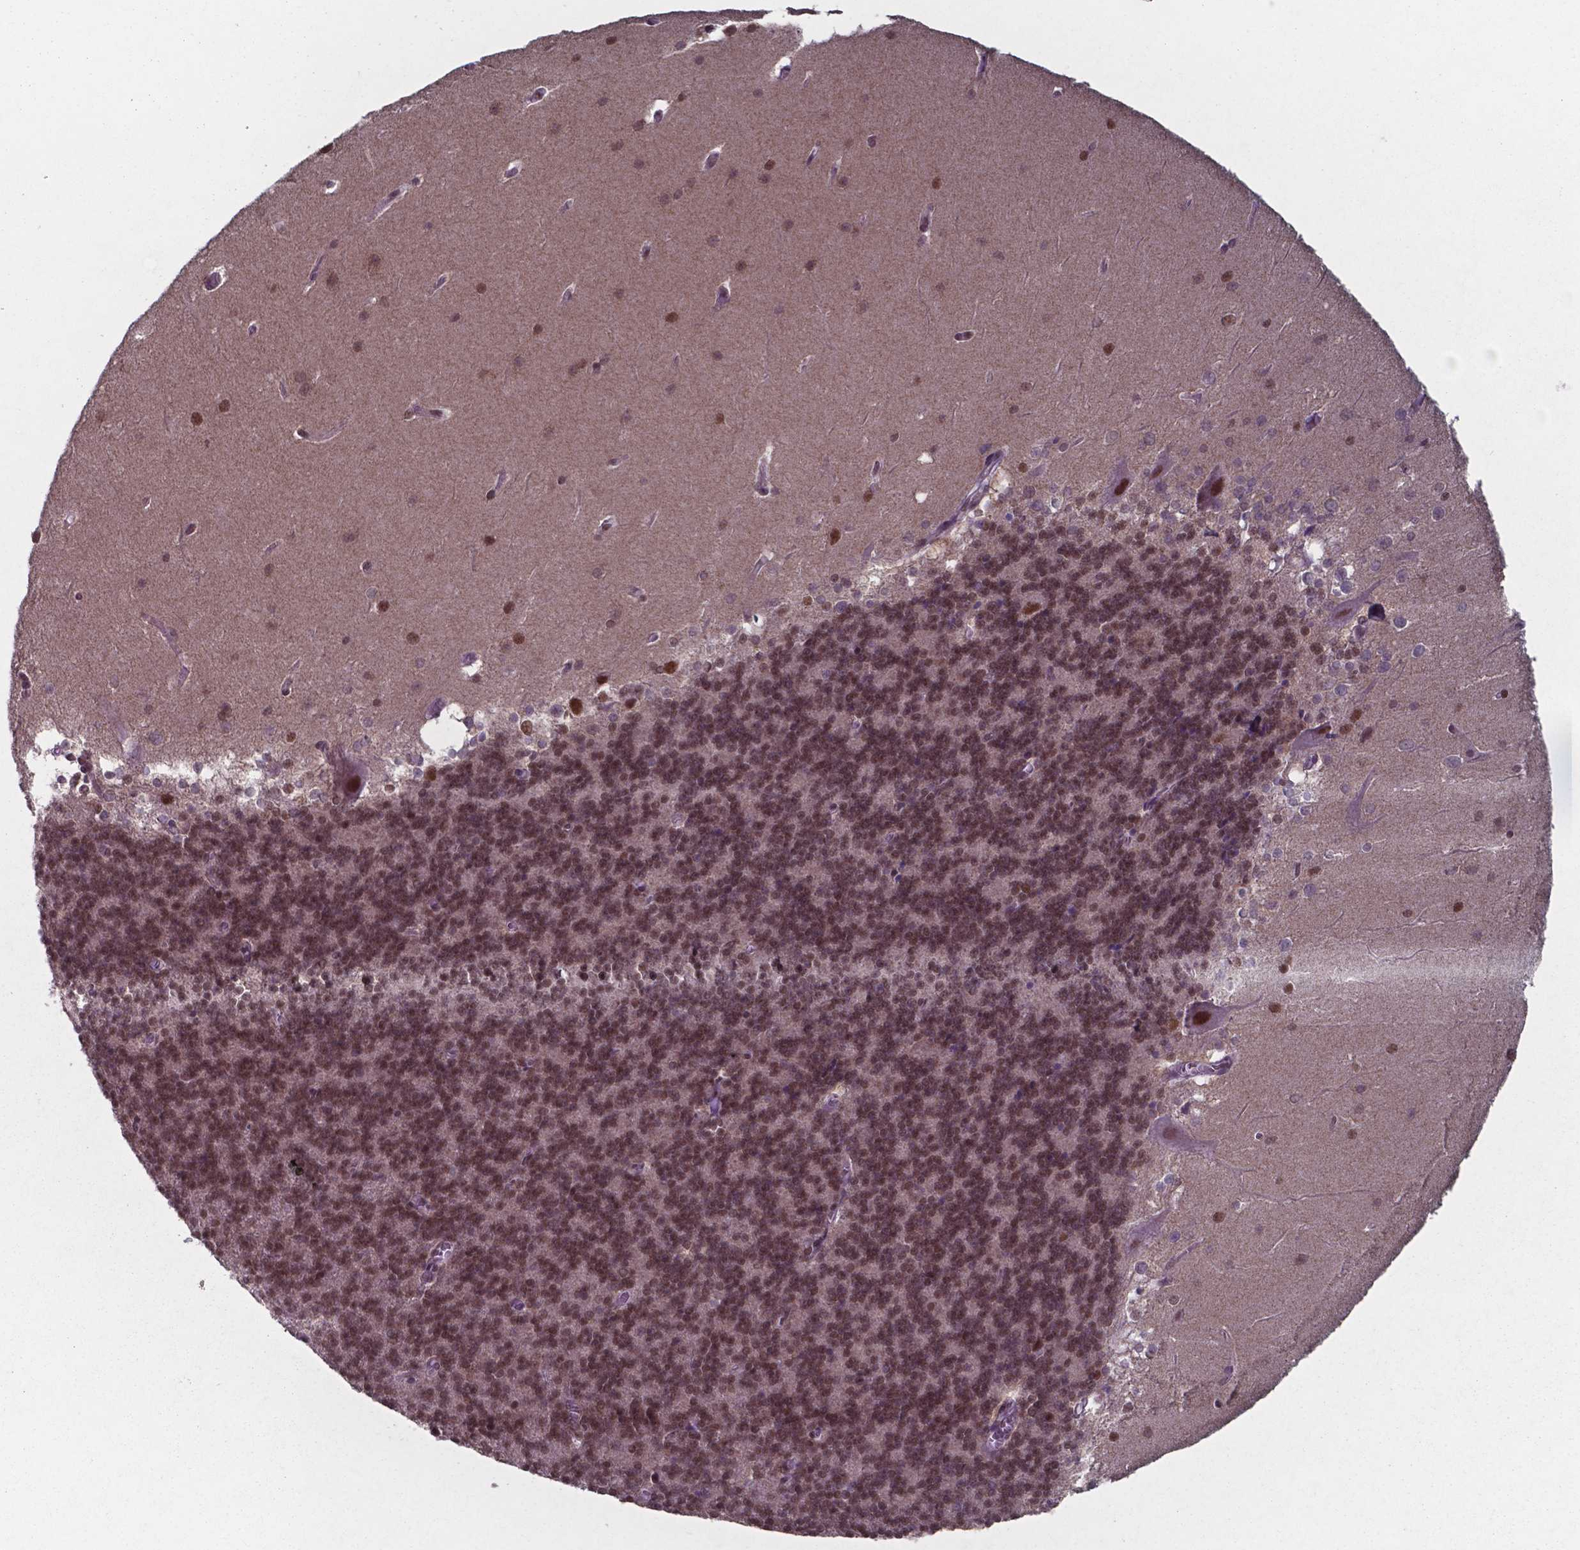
{"staining": {"intensity": "moderate", "quantity": "25%-75%", "location": "cytoplasmic/membranous,nuclear"}, "tissue": "cerebellum", "cell_type": "Cells in granular layer", "image_type": "normal", "snomed": [{"axis": "morphology", "description": "Normal tissue, NOS"}, {"axis": "topography", "description": "Cerebellum"}], "caption": "IHC of normal cerebellum displays medium levels of moderate cytoplasmic/membranous,nuclear expression in about 25%-75% of cells in granular layer.", "gene": "UBA1", "patient": {"sex": "female", "age": 19}}